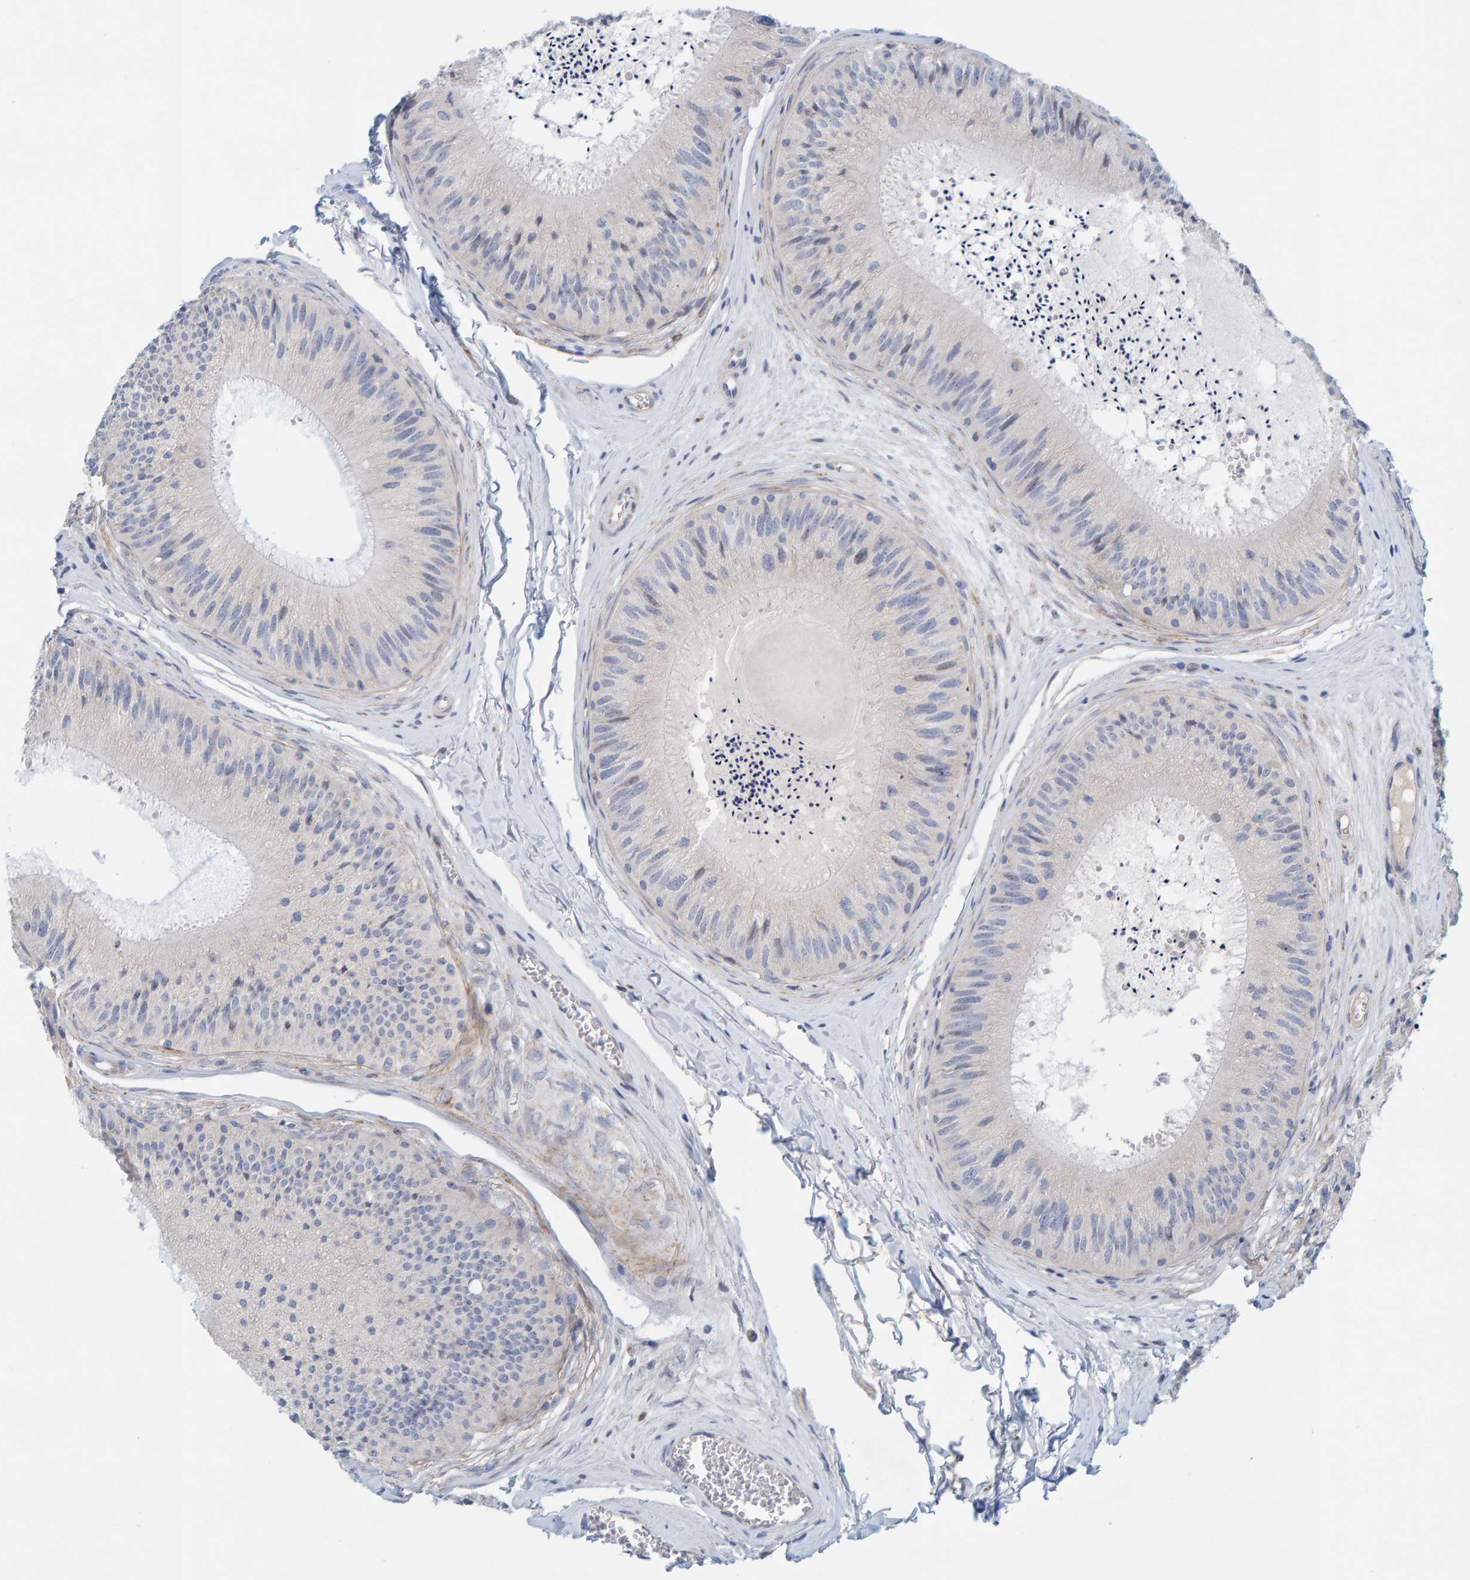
{"staining": {"intensity": "moderate", "quantity": "<25%", "location": "cytoplasmic/membranous"}, "tissue": "epididymis", "cell_type": "Glandular cells", "image_type": "normal", "snomed": [{"axis": "morphology", "description": "Normal tissue, NOS"}, {"axis": "topography", "description": "Epididymis"}], "caption": "Immunohistochemistry staining of benign epididymis, which exhibits low levels of moderate cytoplasmic/membranous positivity in about <25% of glandular cells indicating moderate cytoplasmic/membranous protein staining. The staining was performed using DAB (brown) for protein detection and nuclei were counterstained in hematoxylin (blue).", "gene": "ZC3H3", "patient": {"sex": "male", "age": 31}}